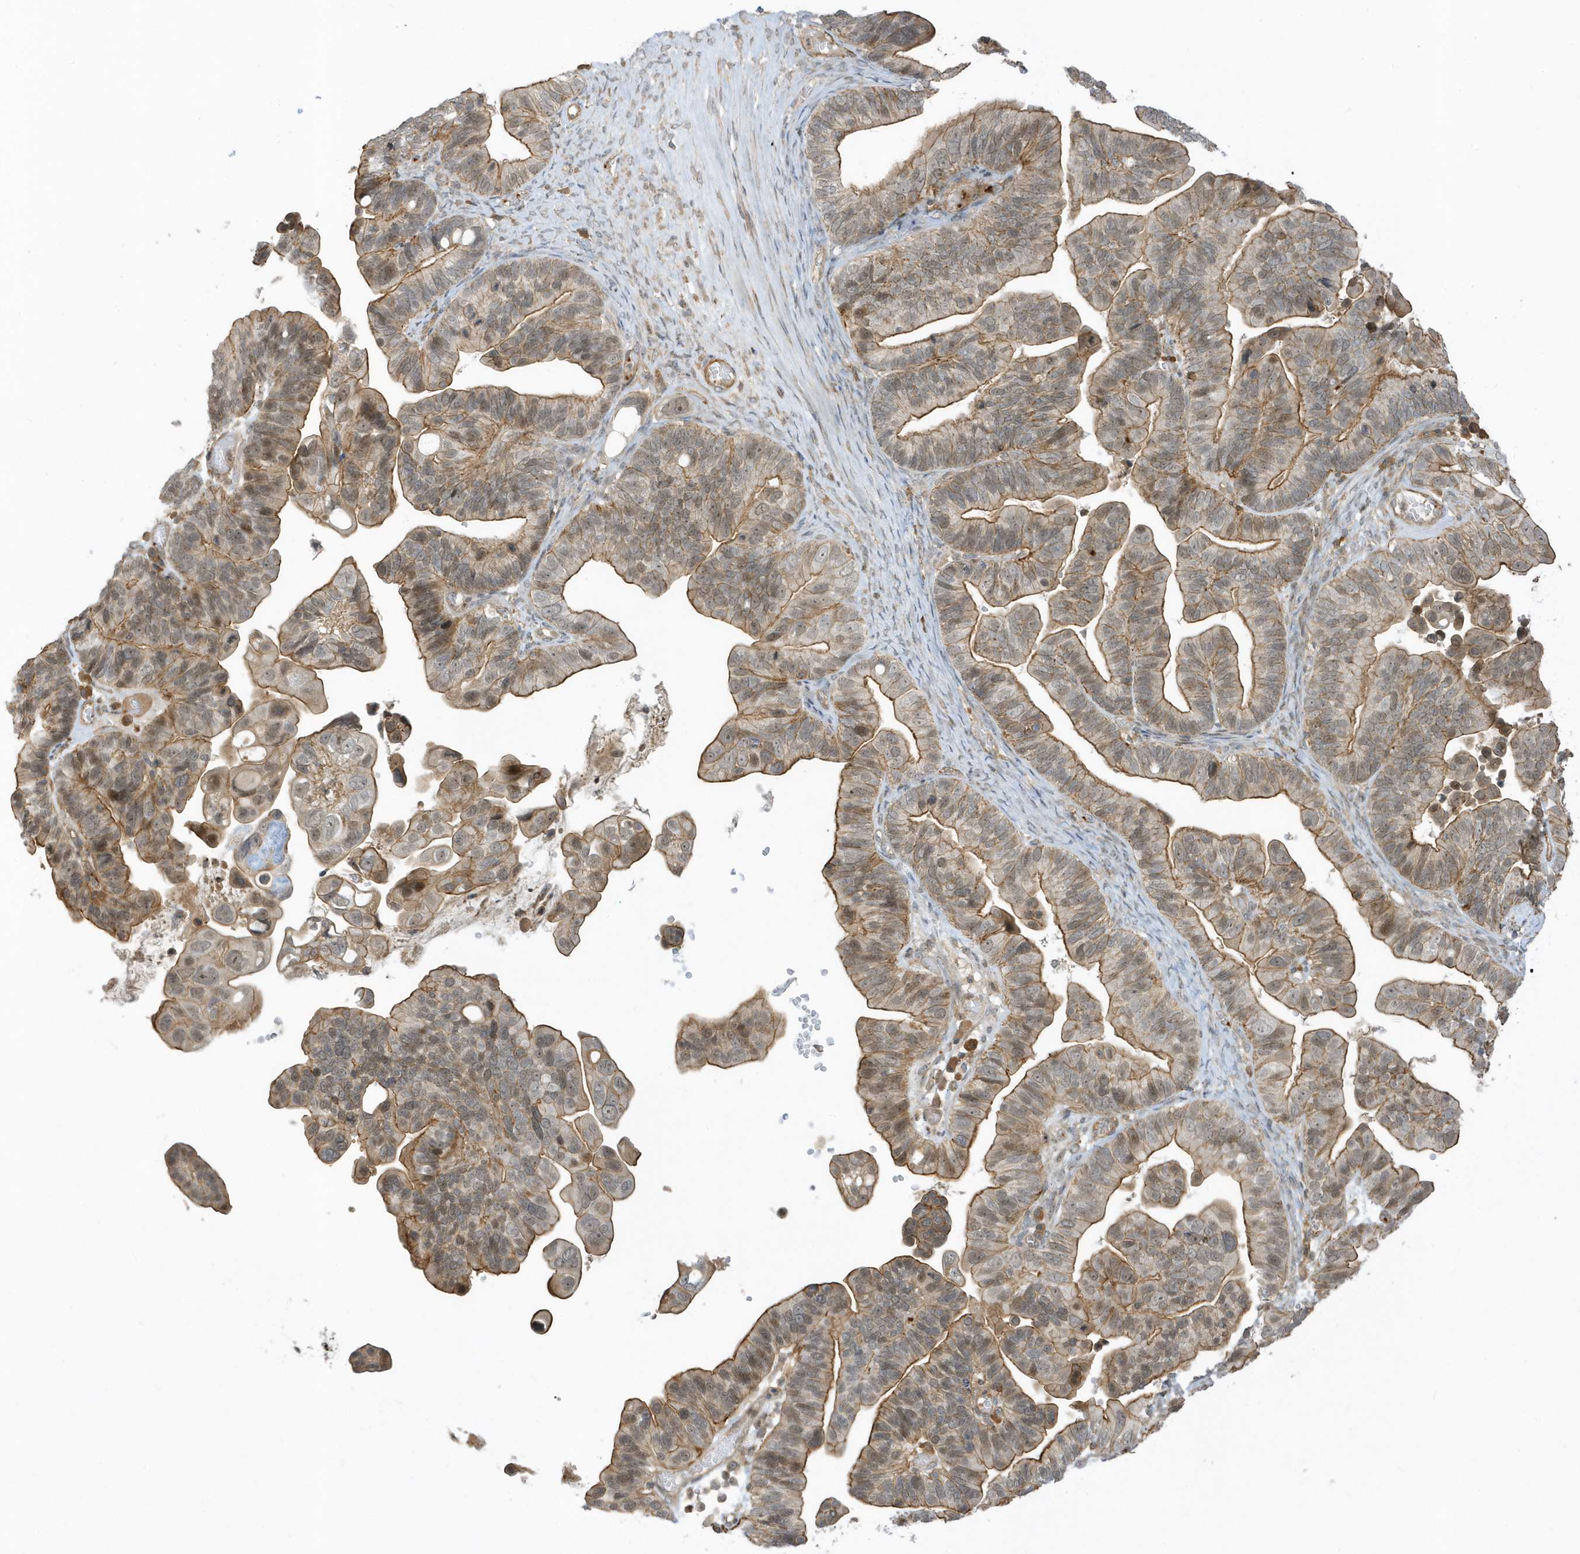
{"staining": {"intensity": "moderate", "quantity": ">75%", "location": "cytoplasmic/membranous,nuclear"}, "tissue": "ovarian cancer", "cell_type": "Tumor cells", "image_type": "cancer", "snomed": [{"axis": "morphology", "description": "Cystadenocarcinoma, serous, NOS"}, {"axis": "topography", "description": "Ovary"}], "caption": "Immunohistochemistry (IHC) histopathology image of ovarian serous cystadenocarcinoma stained for a protein (brown), which exhibits medium levels of moderate cytoplasmic/membranous and nuclear positivity in approximately >75% of tumor cells.", "gene": "ZBTB8A", "patient": {"sex": "female", "age": 56}}